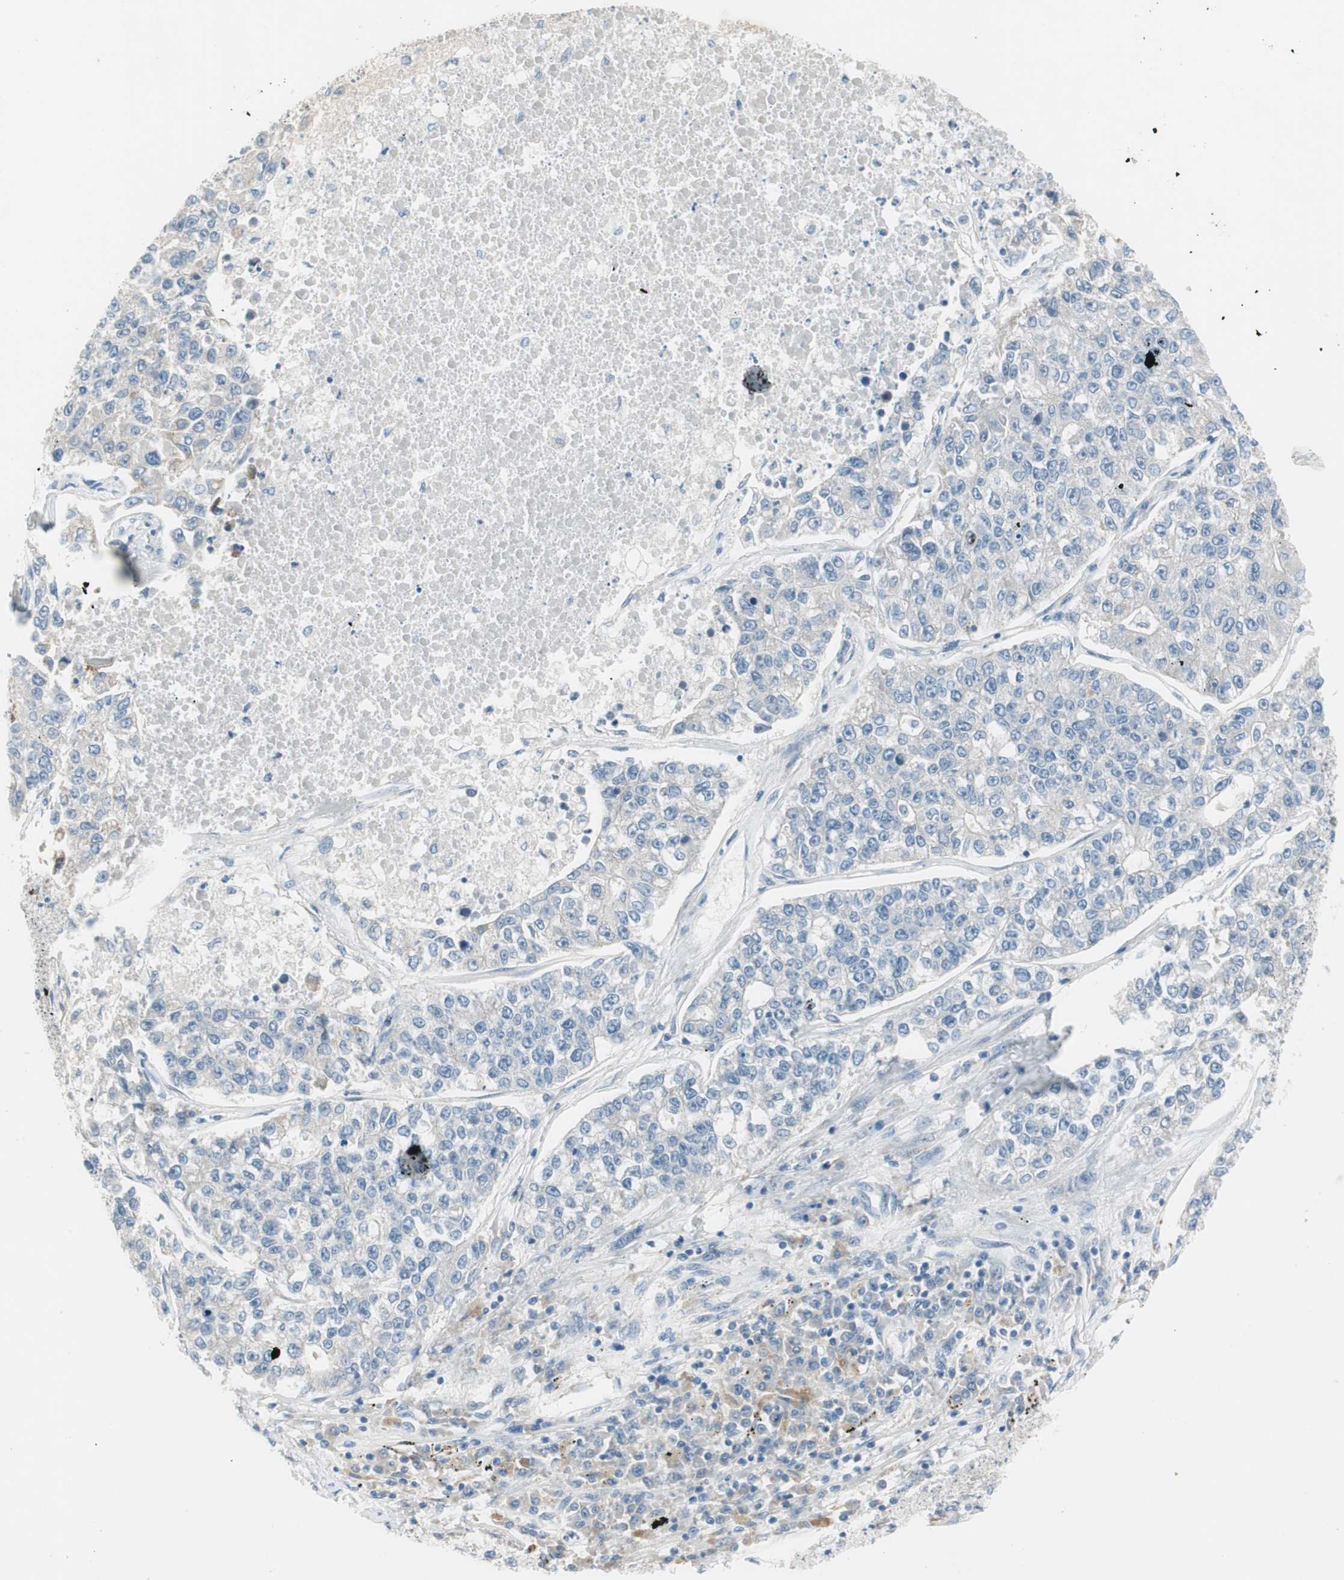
{"staining": {"intensity": "negative", "quantity": "none", "location": "none"}, "tissue": "lung cancer", "cell_type": "Tumor cells", "image_type": "cancer", "snomed": [{"axis": "morphology", "description": "Adenocarcinoma, NOS"}, {"axis": "topography", "description": "Lung"}], "caption": "High magnification brightfield microscopy of lung cancer (adenocarcinoma) stained with DAB (3,3'-diaminobenzidine) (brown) and counterstained with hematoxylin (blue): tumor cells show no significant staining.", "gene": "PRRG4", "patient": {"sex": "male", "age": 49}}